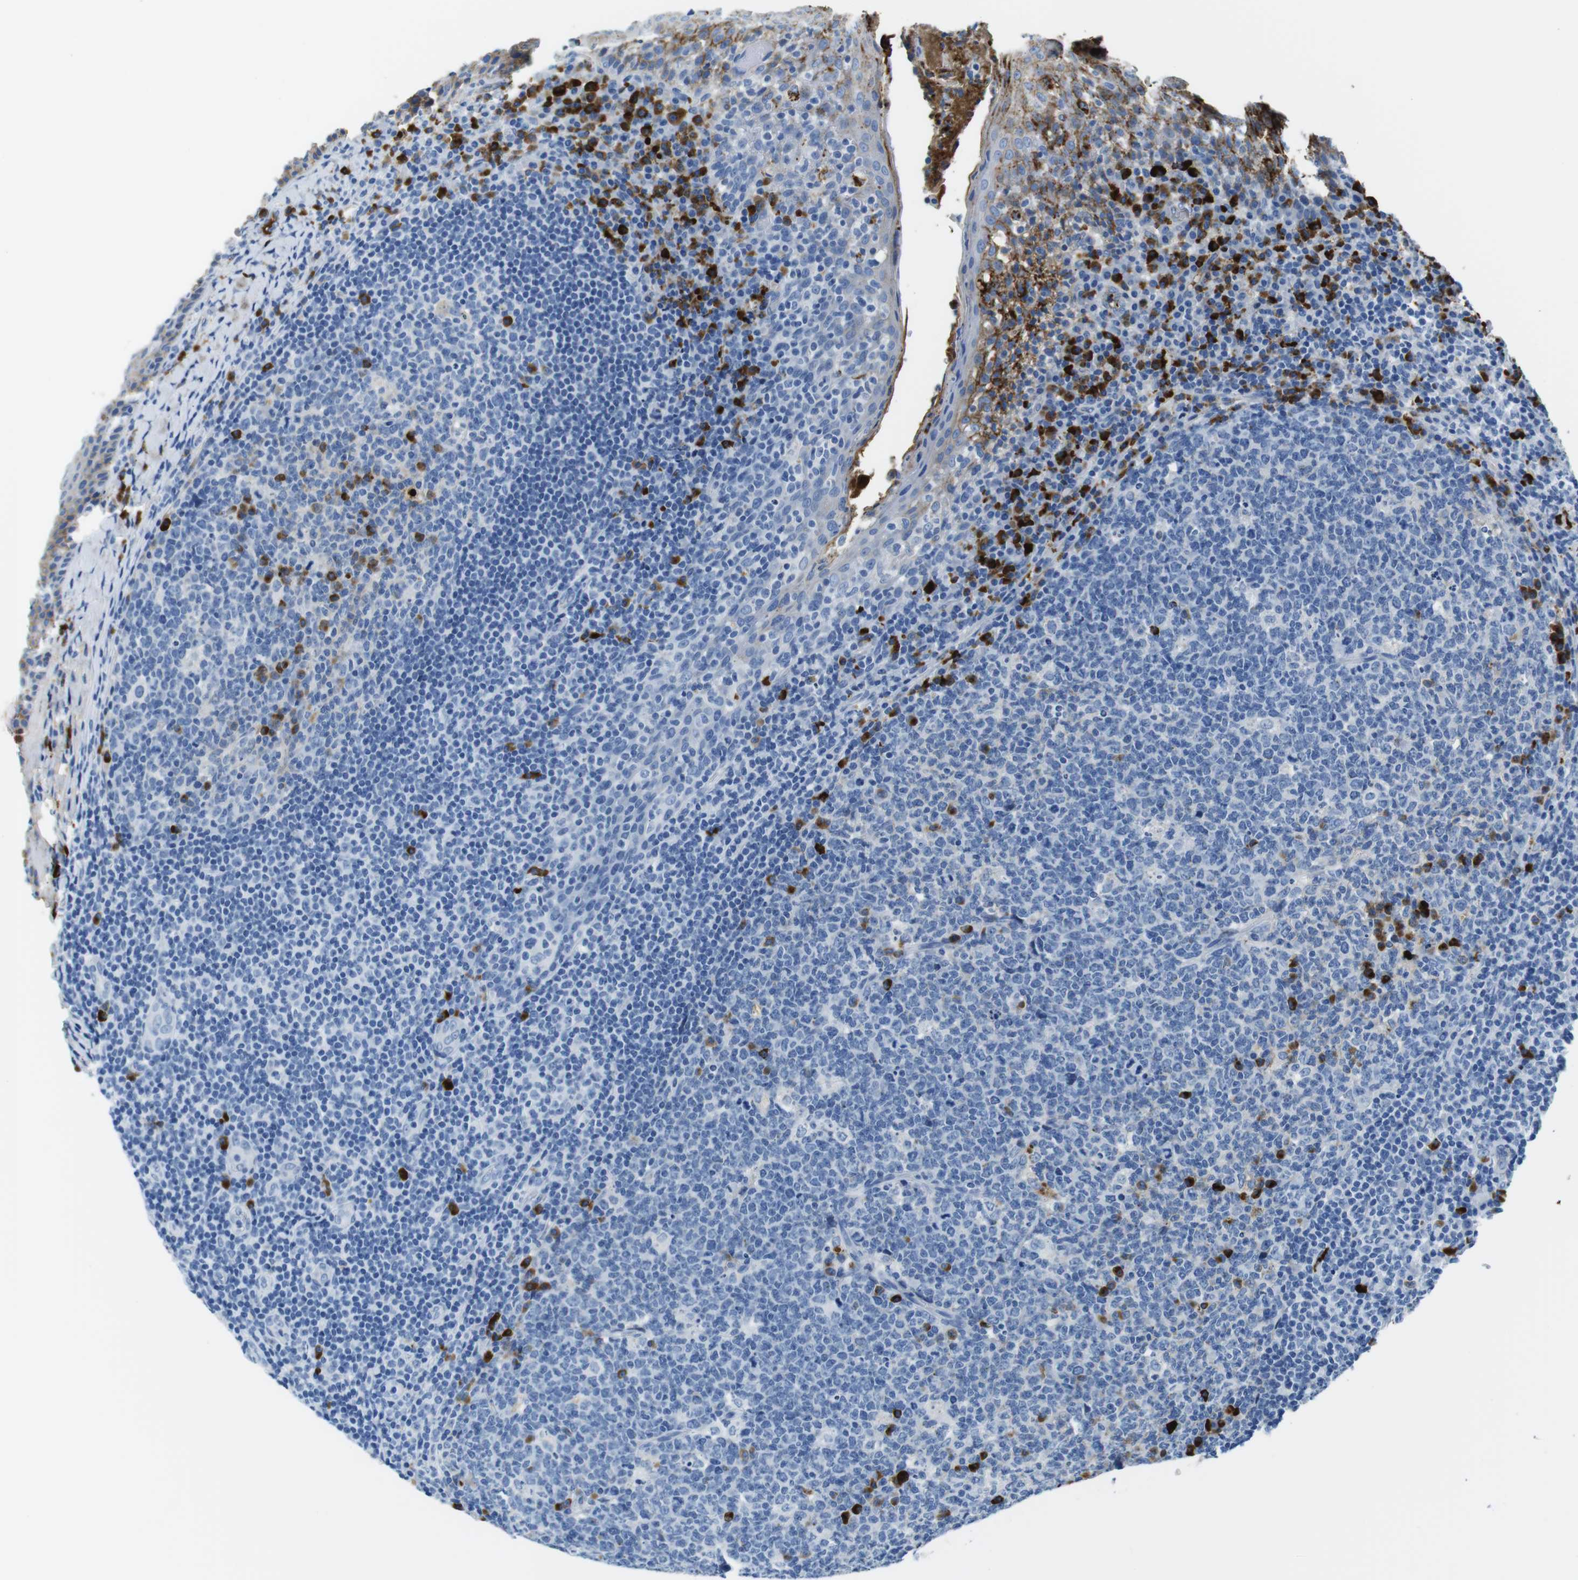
{"staining": {"intensity": "strong", "quantity": "<25%", "location": "cytoplasmic/membranous"}, "tissue": "tonsil", "cell_type": "Germinal center cells", "image_type": "normal", "snomed": [{"axis": "morphology", "description": "Normal tissue, NOS"}, {"axis": "topography", "description": "Tonsil"}], "caption": "High-magnification brightfield microscopy of benign tonsil stained with DAB (3,3'-diaminobenzidine) (brown) and counterstained with hematoxylin (blue). germinal center cells exhibit strong cytoplasmic/membranous positivity is present in about<25% of cells. The protein of interest is shown in brown color, while the nuclei are stained blue.", "gene": "IGKC", "patient": {"sex": "male", "age": 17}}